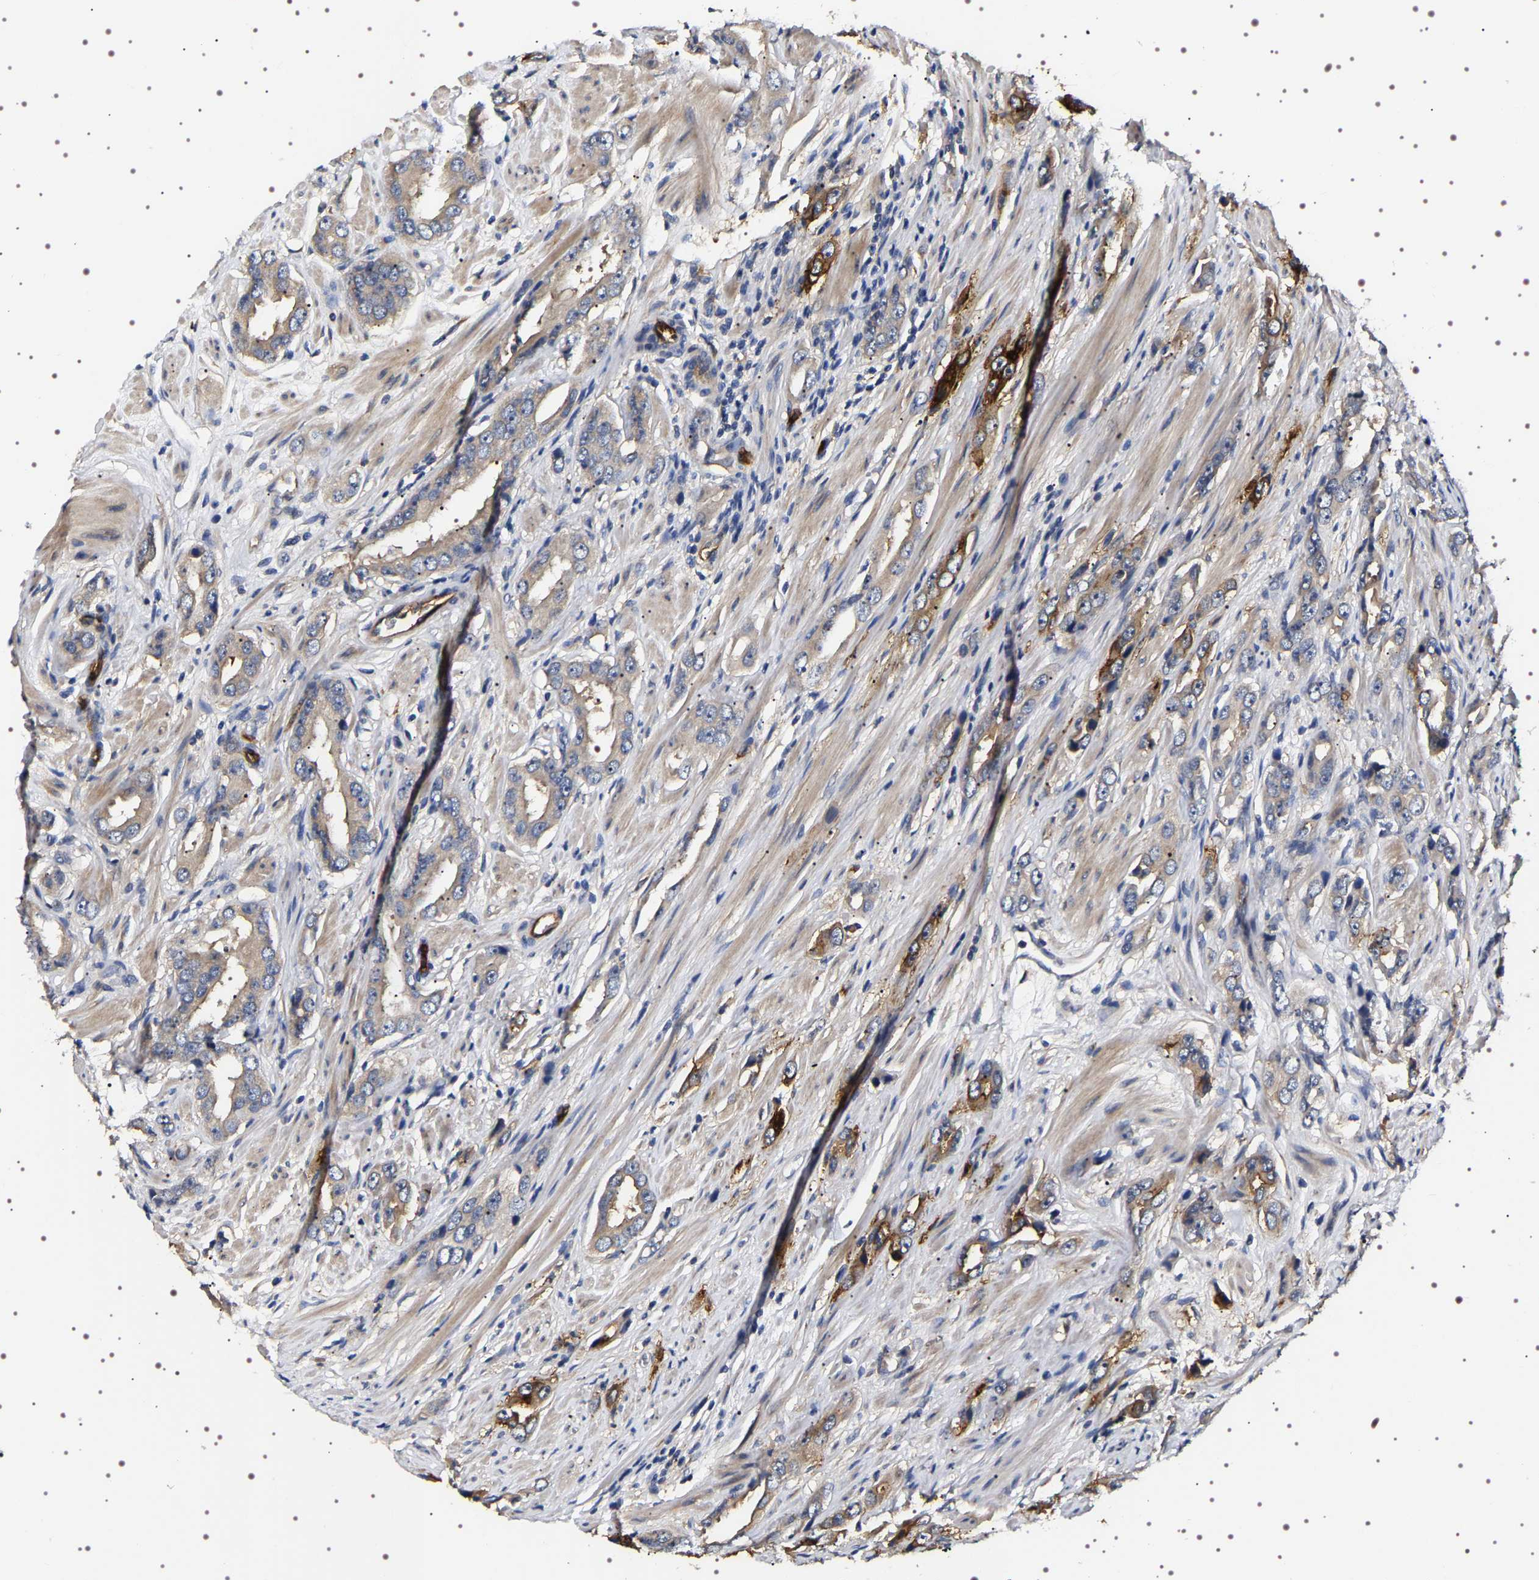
{"staining": {"intensity": "moderate", "quantity": "<25%", "location": "cytoplasmic/membranous"}, "tissue": "prostate cancer", "cell_type": "Tumor cells", "image_type": "cancer", "snomed": [{"axis": "morphology", "description": "Adenocarcinoma, Medium grade"}, {"axis": "topography", "description": "Prostate"}], "caption": "High-magnification brightfield microscopy of prostate cancer stained with DAB (brown) and counterstained with hematoxylin (blue). tumor cells exhibit moderate cytoplasmic/membranous expression is seen in approximately<25% of cells. The staining is performed using DAB brown chromogen to label protein expression. The nuclei are counter-stained blue using hematoxylin.", "gene": "ALPL", "patient": {"sex": "male", "age": 53}}